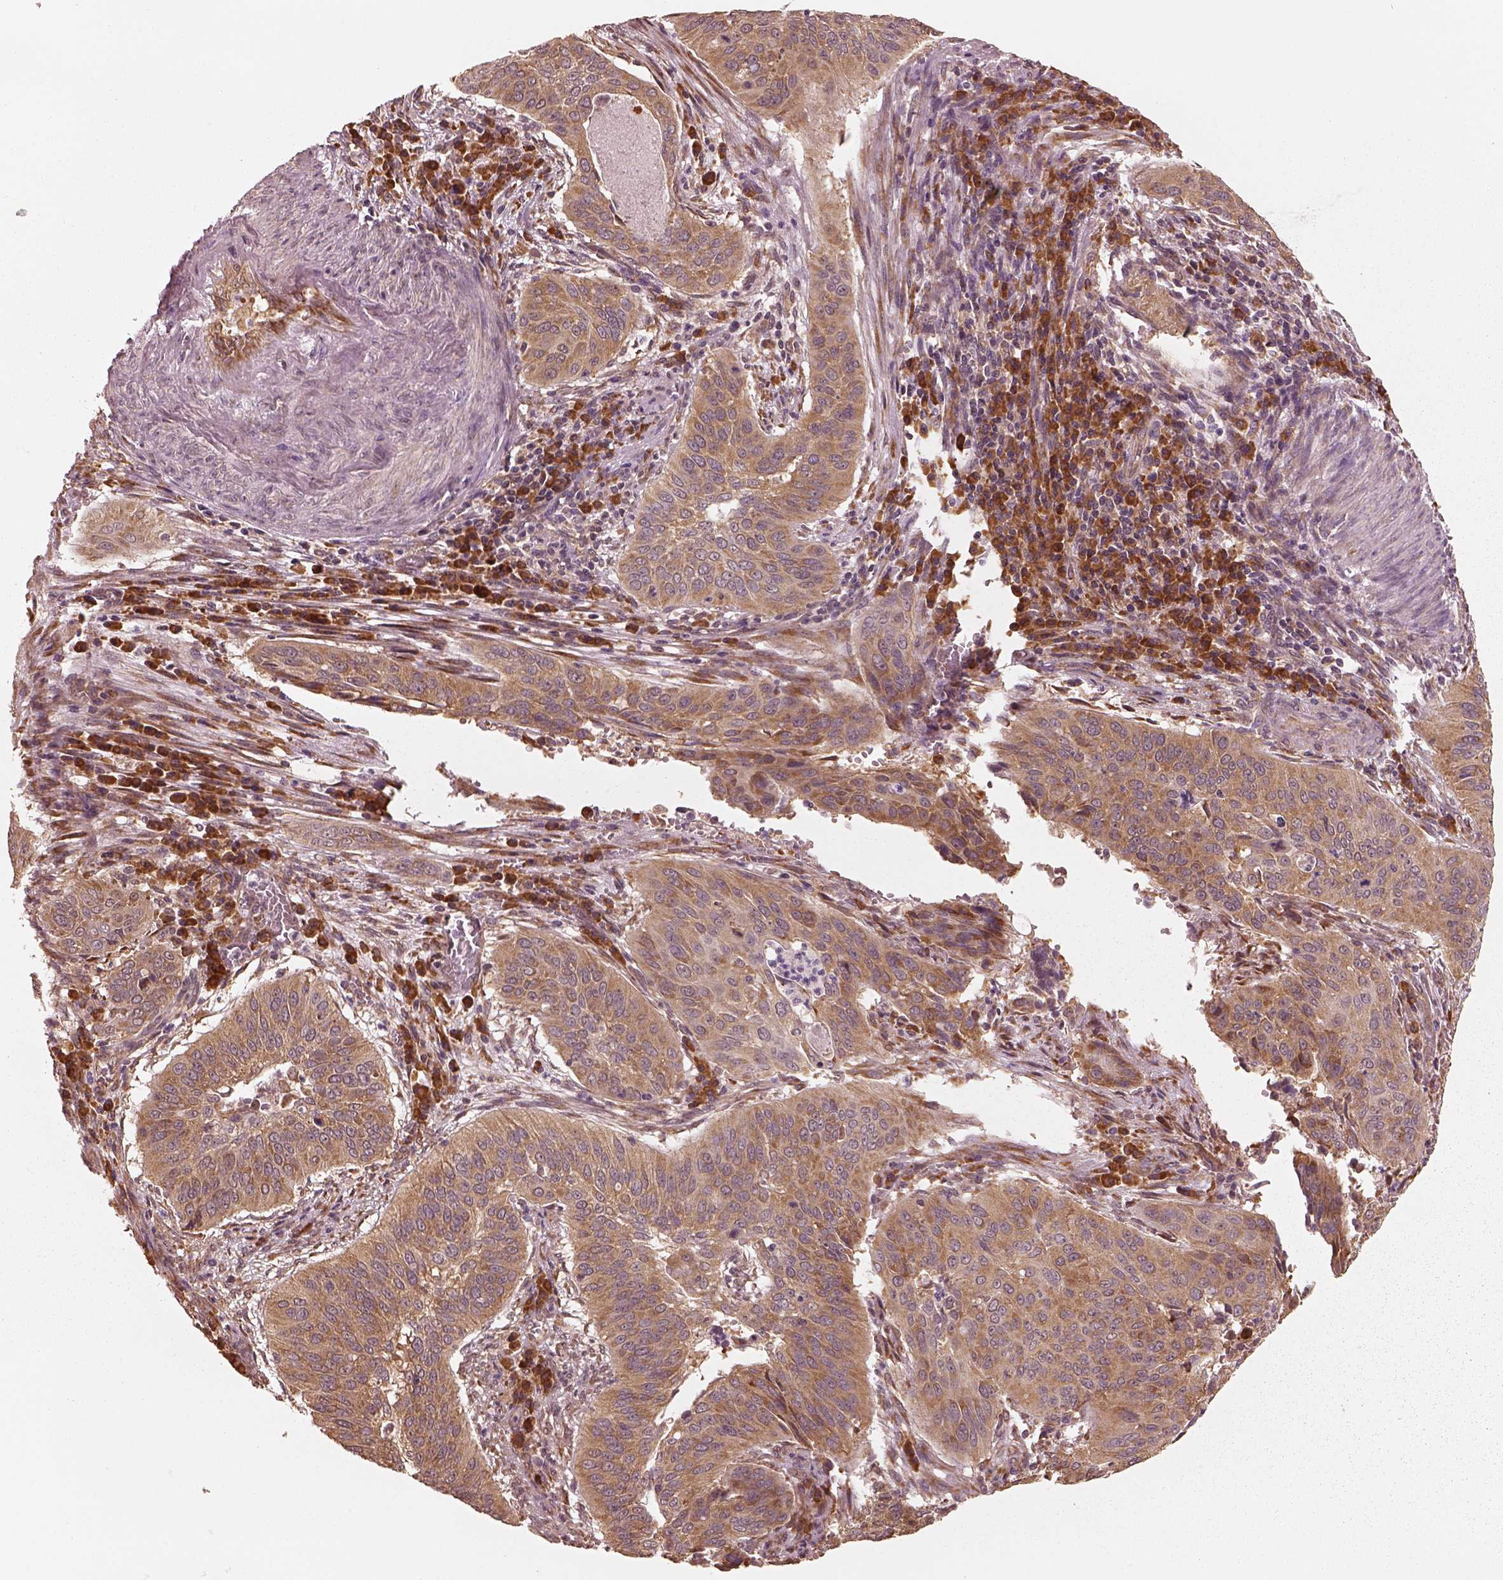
{"staining": {"intensity": "weak", "quantity": ">75%", "location": "cytoplasmic/membranous"}, "tissue": "cervical cancer", "cell_type": "Tumor cells", "image_type": "cancer", "snomed": [{"axis": "morphology", "description": "Squamous cell carcinoma, NOS"}, {"axis": "topography", "description": "Cervix"}], "caption": "Cervical cancer stained with a brown dye exhibits weak cytoplasmic/membranous positive expression in approximately >75% of tumor cells.", "gene": "RPS5", "patient": {"sex": "female", "age": 39}}